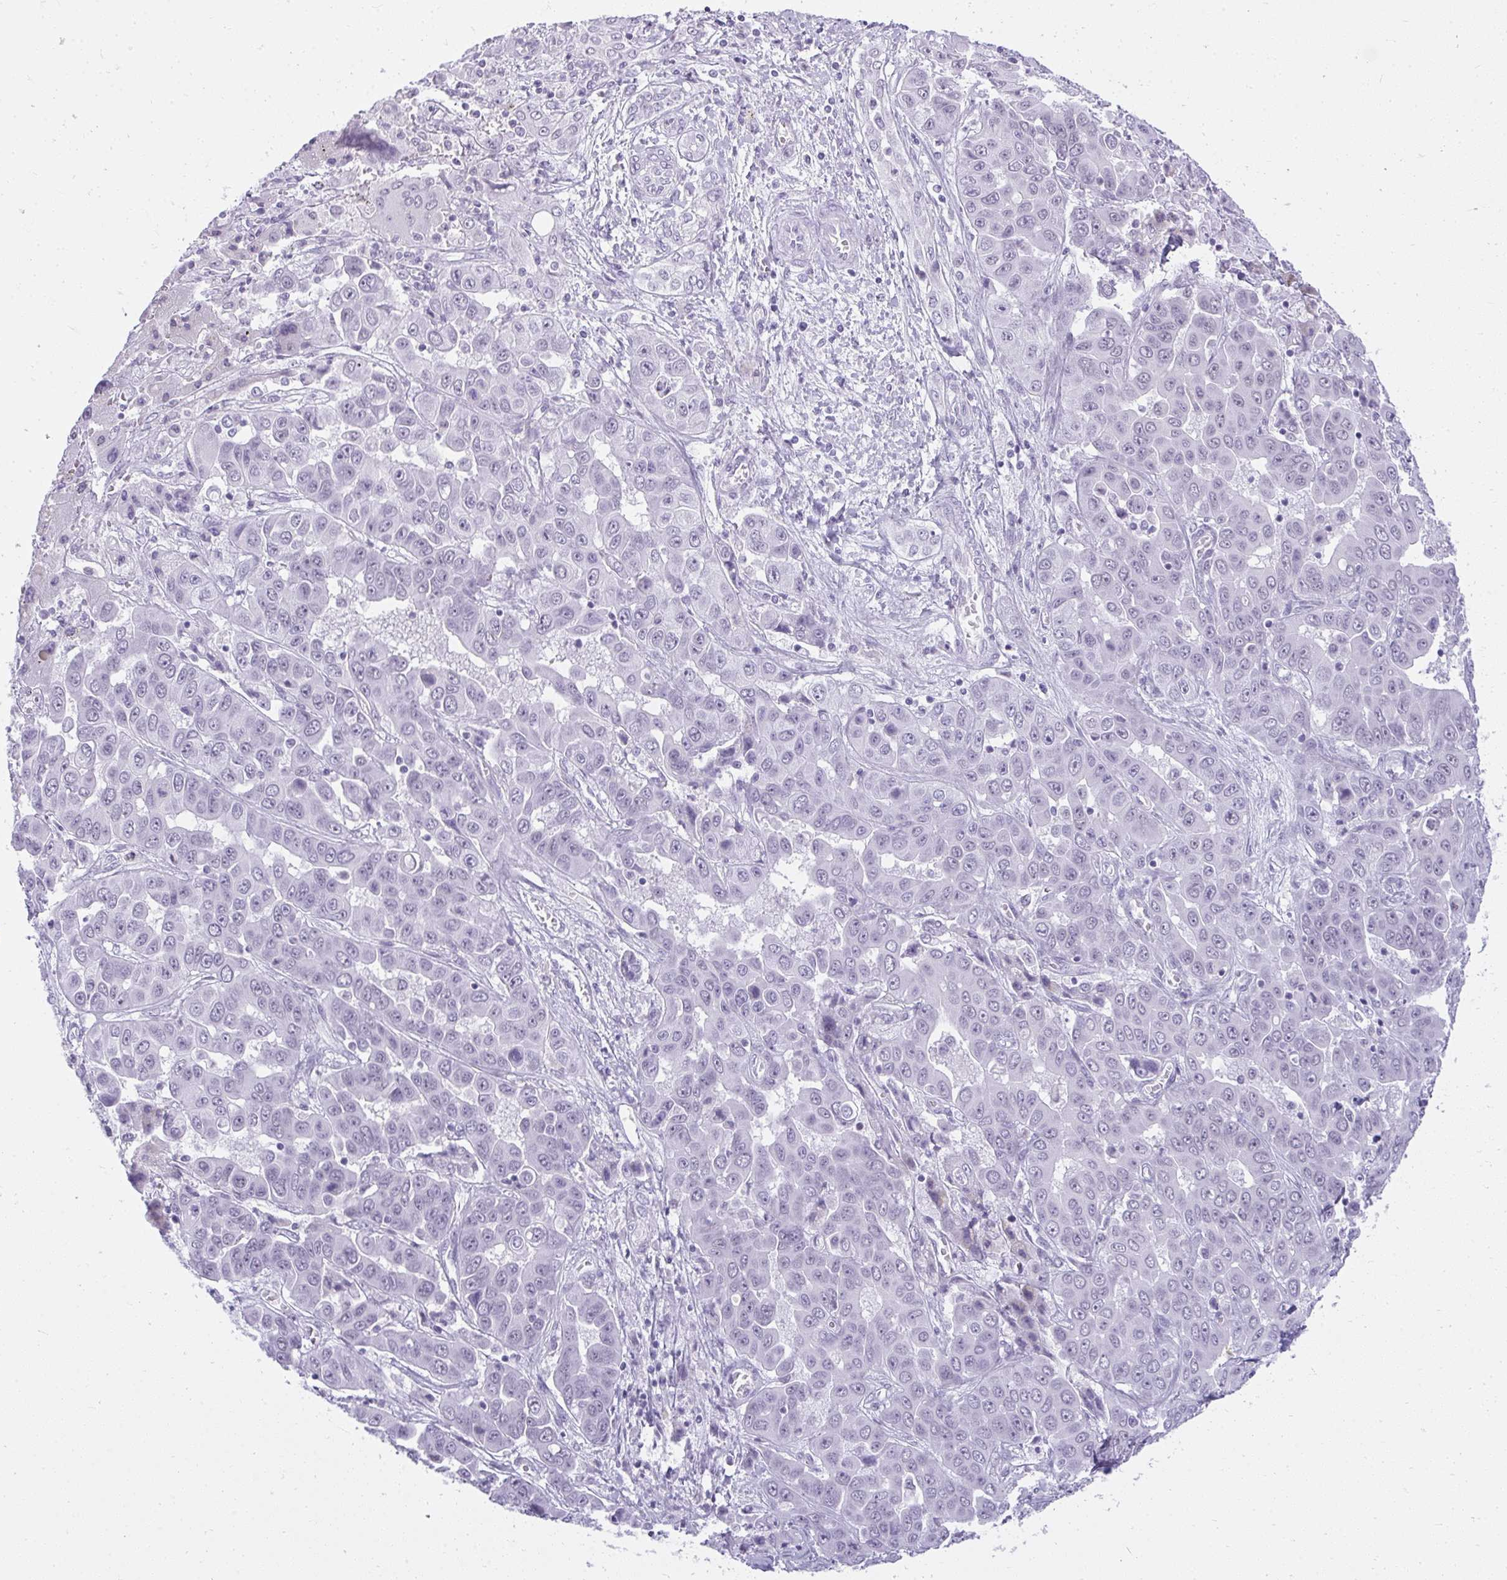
{"staining": {"intensity": "negative", "quantity": "none", "location": "none"}, "tissue": "liver cancer", "cell_type": "Tumor cells", "image_type": "cancer", "snomed": [{"axis": "morphology", "description": "Cholangiocarcinoma"}, {"axis": "topography", "description": "Liver"}], "caption": "Immunohistochemical staining of human liver cancer exhibits no significant positivity in tumor cells.", "gene": "PLA2G1B", "patient": {"sex": "female", "age": 52}}